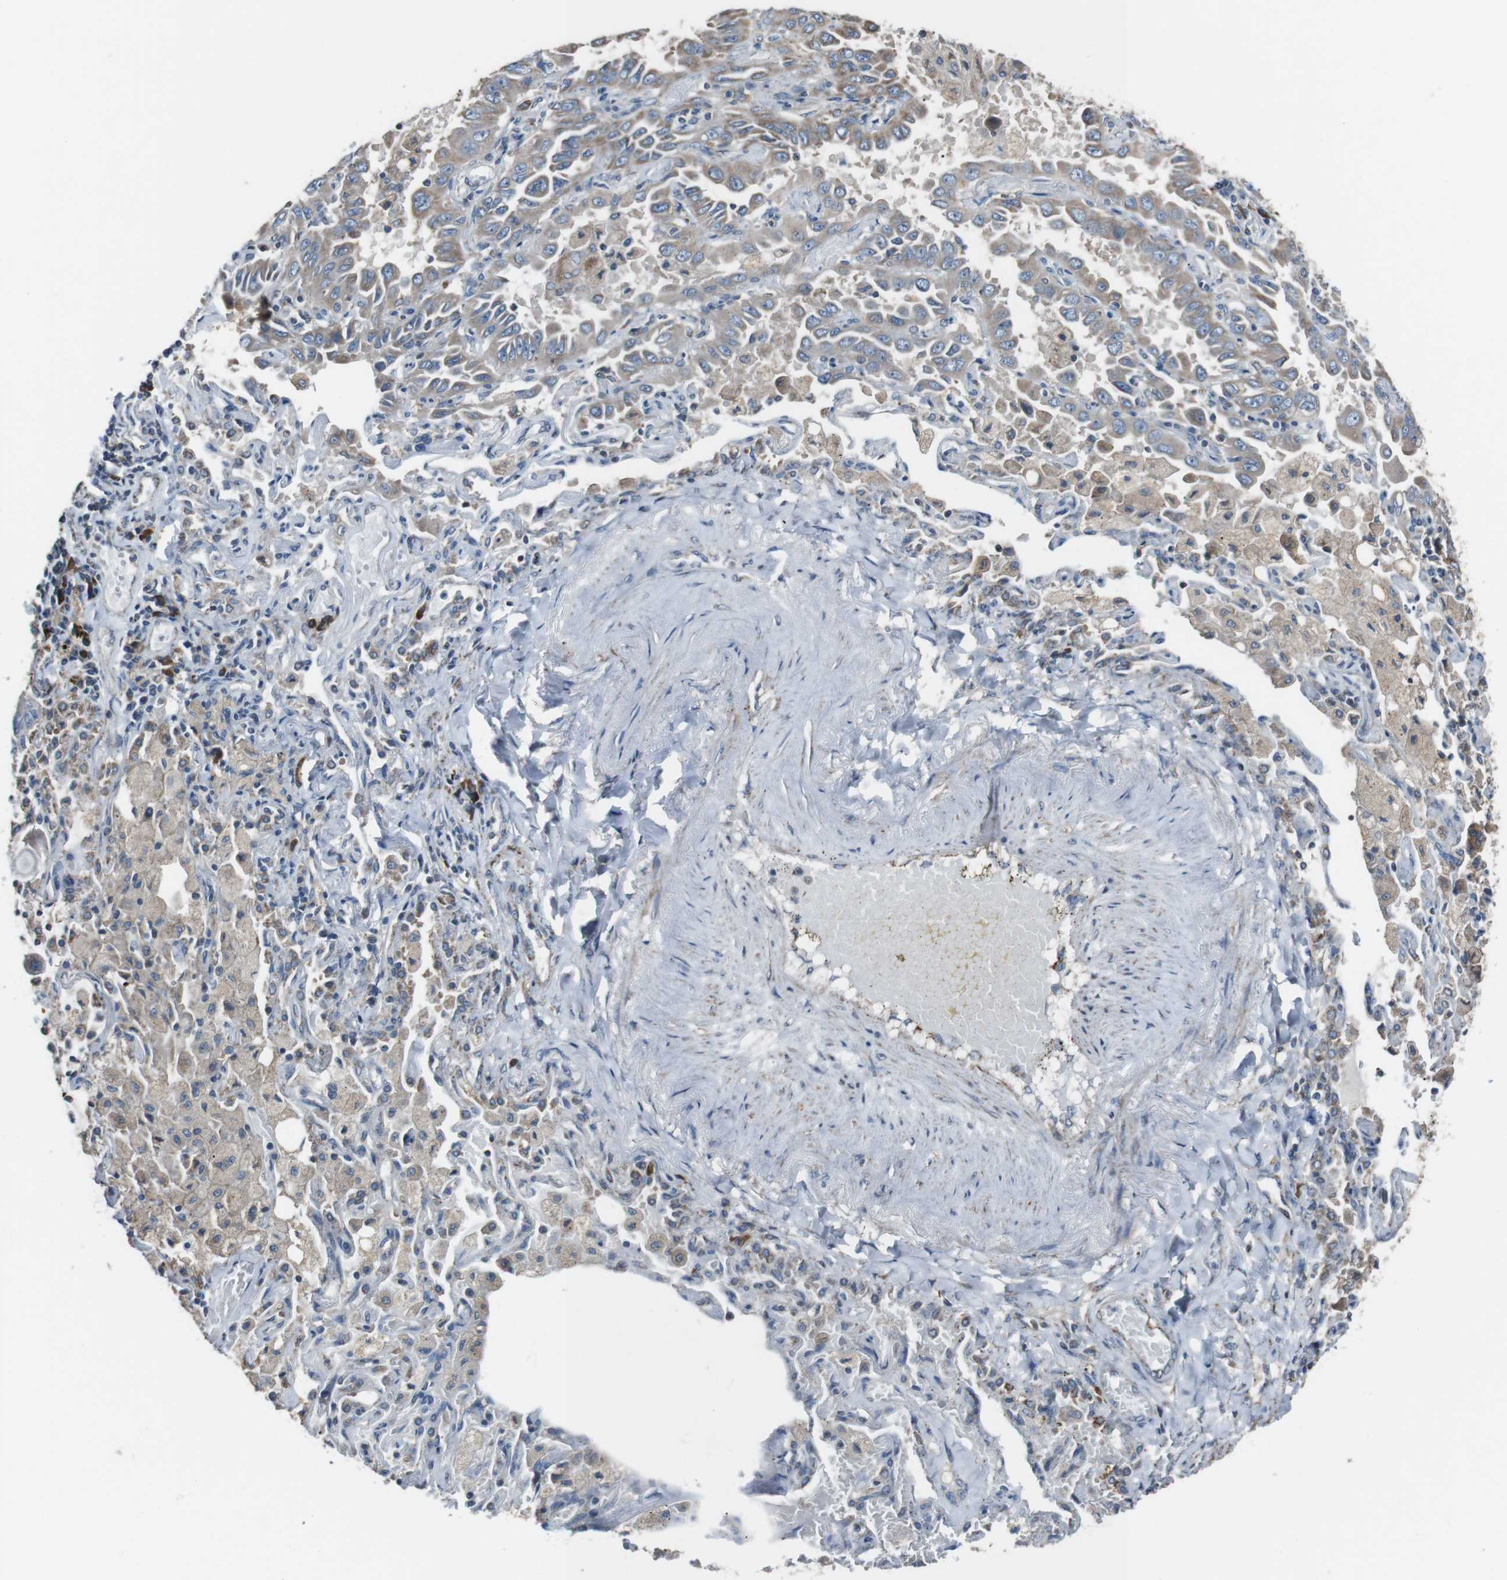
{"staining": {"intensity": "moderate", "quantity": ">75%", "location": "cytoplasmic/membranous"}, "tissue": "lung cancer", "cell_type": "Tumor cells", "image_type": "cancer", "snomed": [{"axis": "morphology", "description": "Adenocarcinoma, NOS"}, {"axis": "topography", "description": "Lung"}], "caption": "Moderate cytoplasmic/membranous staining is seen in approximately >75% of tumor cells in lung adenocarcinoma. (DAB IHC with brightfield microscopy, high magnification).", "gene": "CISD2", "patient": {"sex": "male", "age": 64}}